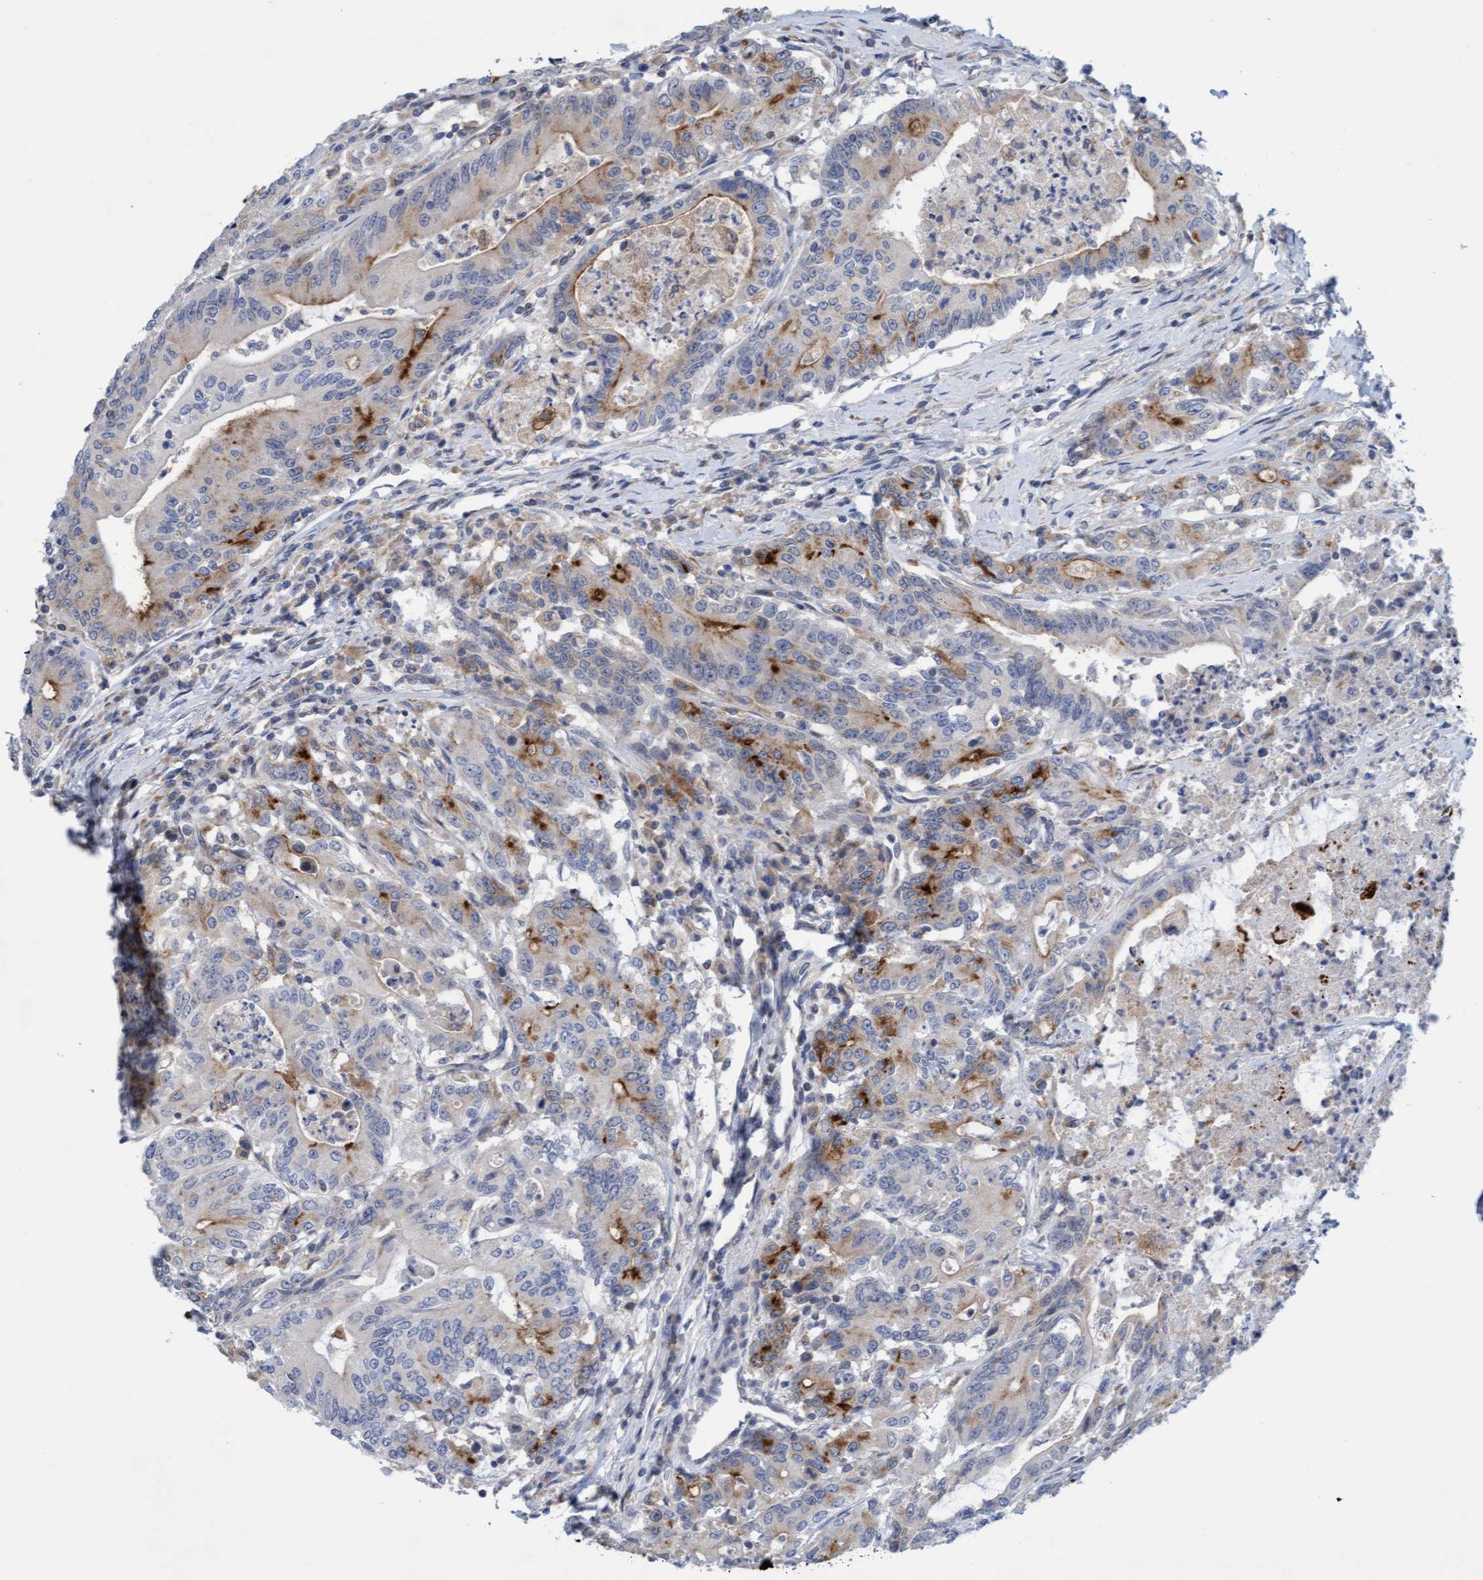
{"staining": {"intensity": "moderate", "quantity": "25%-75%", "location": "cytoplasmic/membranous"}, "tissue": "colorectal cancer", "cell_type": "Tumor cells", "image_type": "cancer", "snomed": [{"axis": "morphology", "description": "Adenocarcinoma, NOS"}, {"axis": "topography", "description": "Colon"}], "caption": "Protein expression by immunohistochemistry (IHC) demonstrates moderate cytoplasmic/membranous positivity in about 25%-75% of tumor cells in colorectal adenocarcinoma.", "gene": "SLC28A3", "patient": {"sex": "female", "age": 77}}